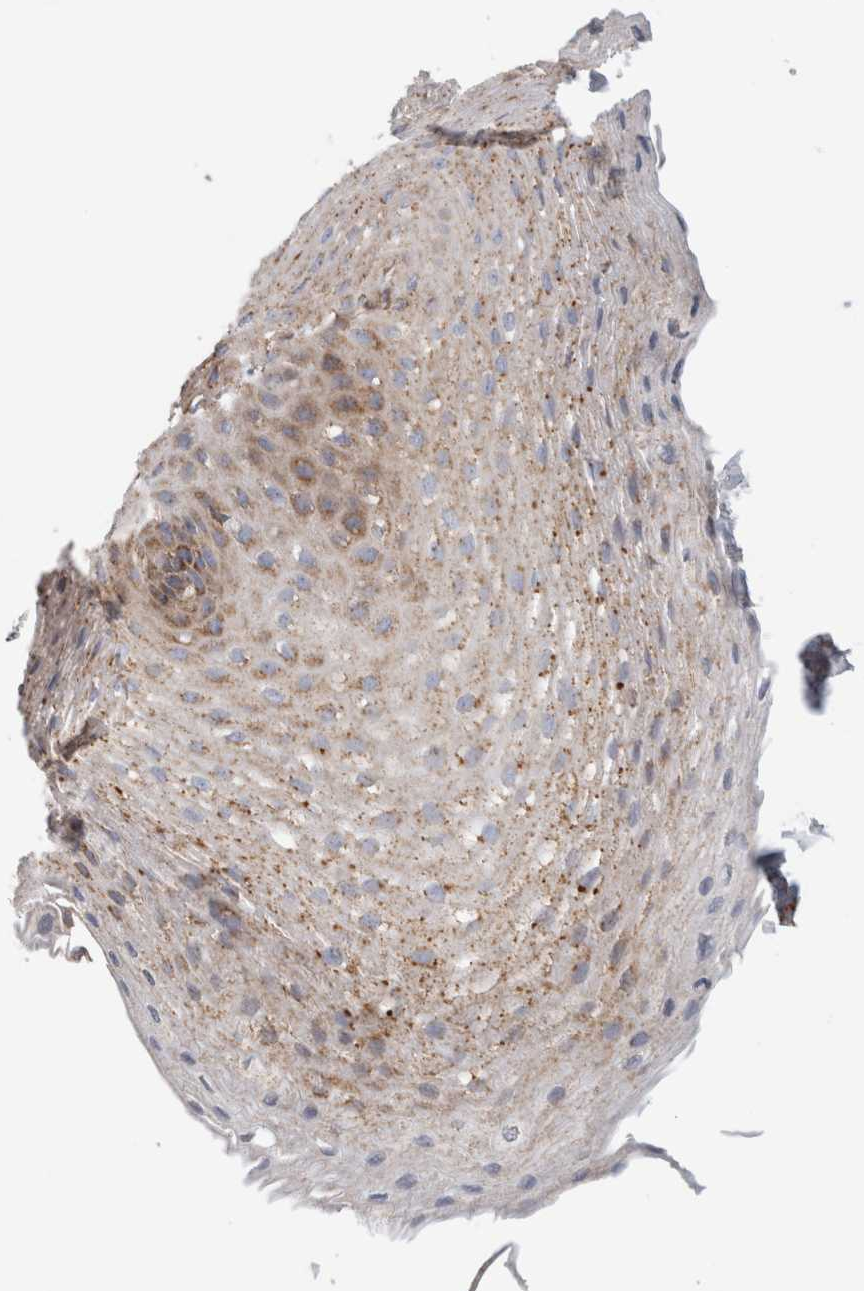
{"staining": {"intensity": "moderate", "quantity": "25%-75%", "location": "cytoplasmic/membranous"}, "tissue": "esophagus", "cell_type": "Squamous epithelial cells", "image_type": "normal", "snomed": [{"axis": "morphology", "description": "Normal tissue, NOS"}, {"axis": "topography", "description": "Esophagus"}], "caption": "Protein staining of normal esophagus reveals moderate cytoplasmic/membranous expression in about 25%-75% of squamous epithelial cells.", "gene": "IARS2", "patient": {"sex": "female", "age": 66}}